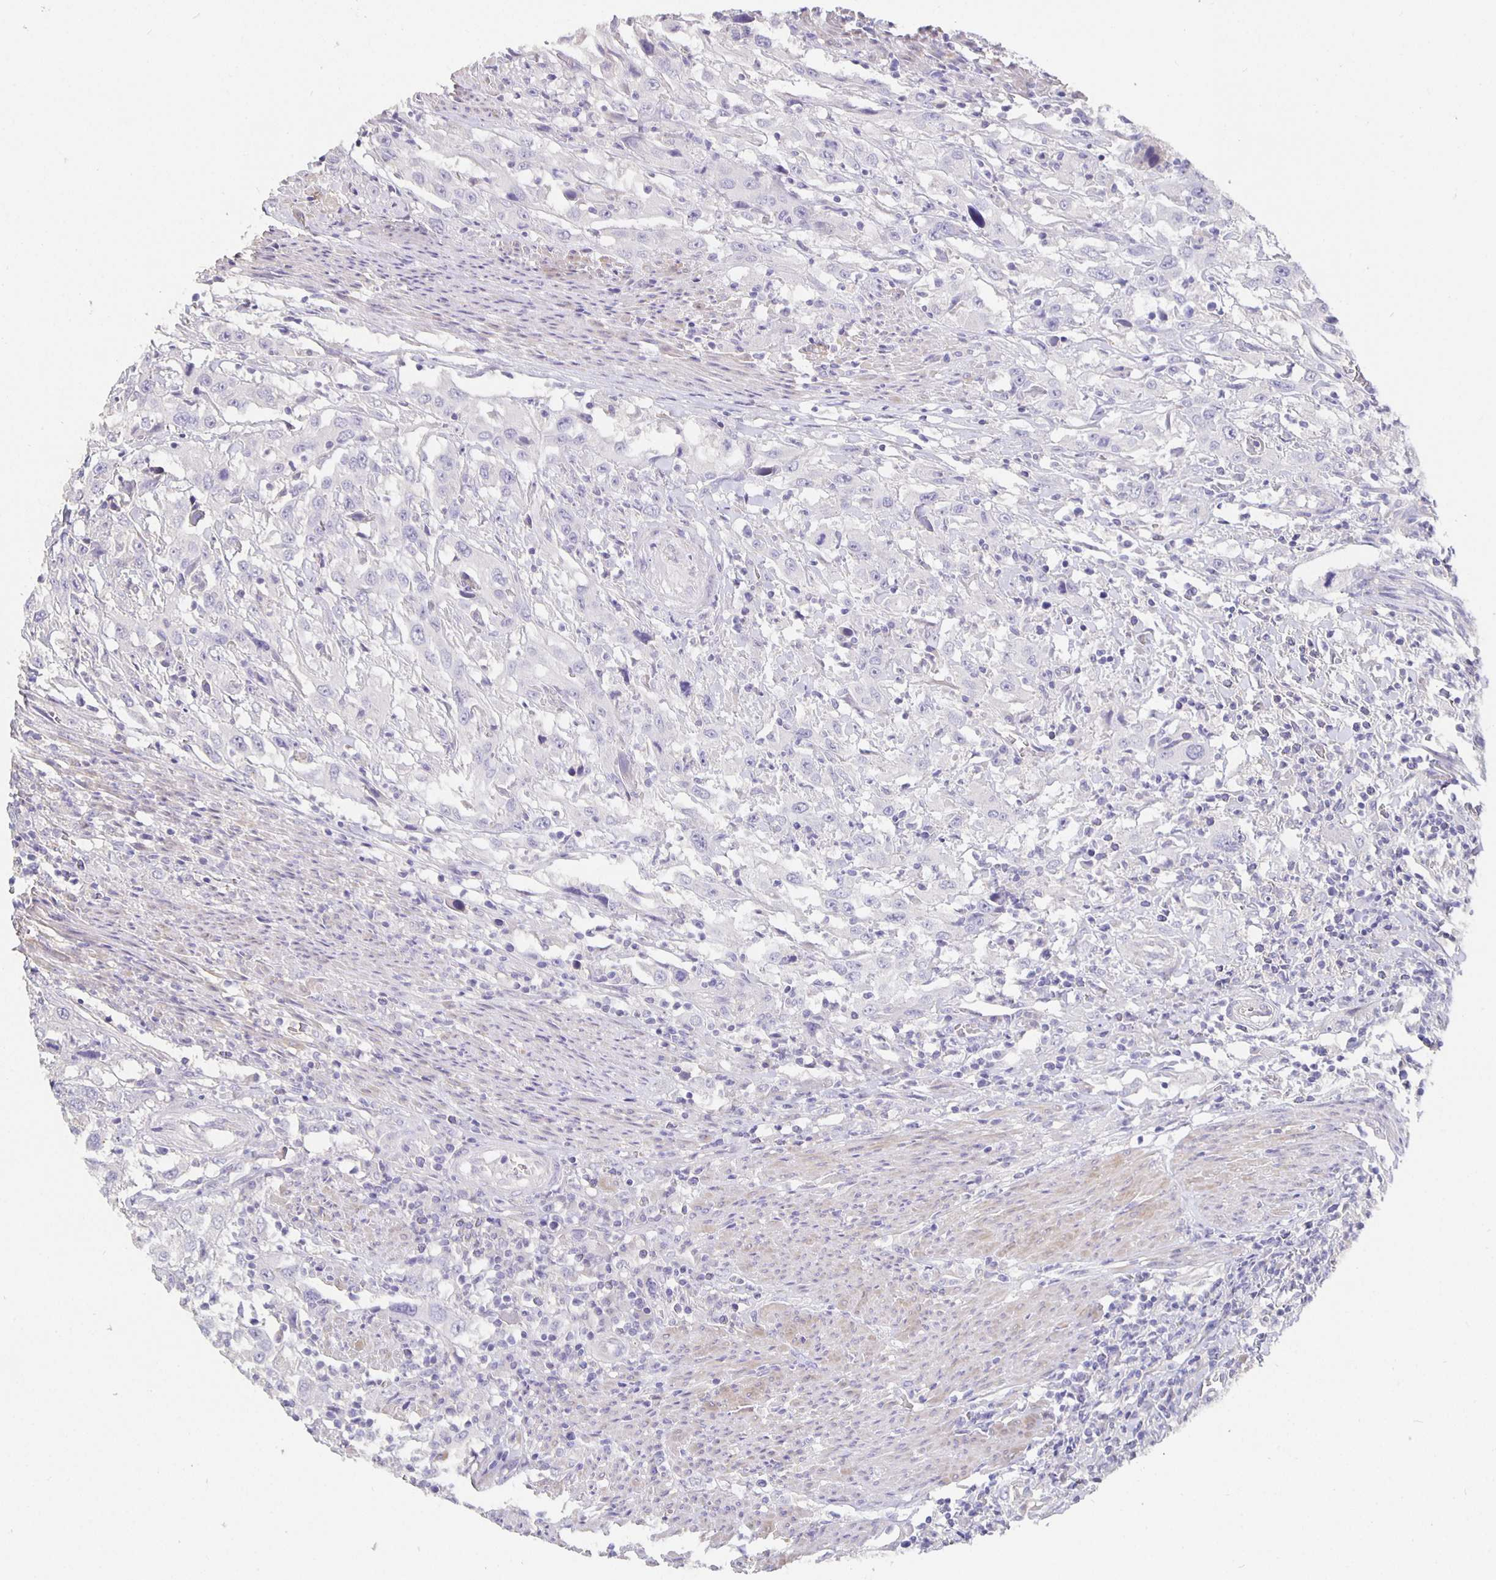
{"staining": {"intensity": "negative", "quantity": "none", "location": "none"}, "tissue": "urothelial cancer", "cell_type": "Tumor cells", "image_type": "cancer", "snomed": [{"axis": "morphology", "description": "Urothelial carcinoma, High grade"}, {"axis": "topography", "description": "Urinary bladder"}], "caption": "The histopathology image exhibits no significant positivity in tumor cells of urothelial cancer. Nuclei are stained in blue.", "gene": "CFAP74", "patient": {"sex": "male", "age": 61}}